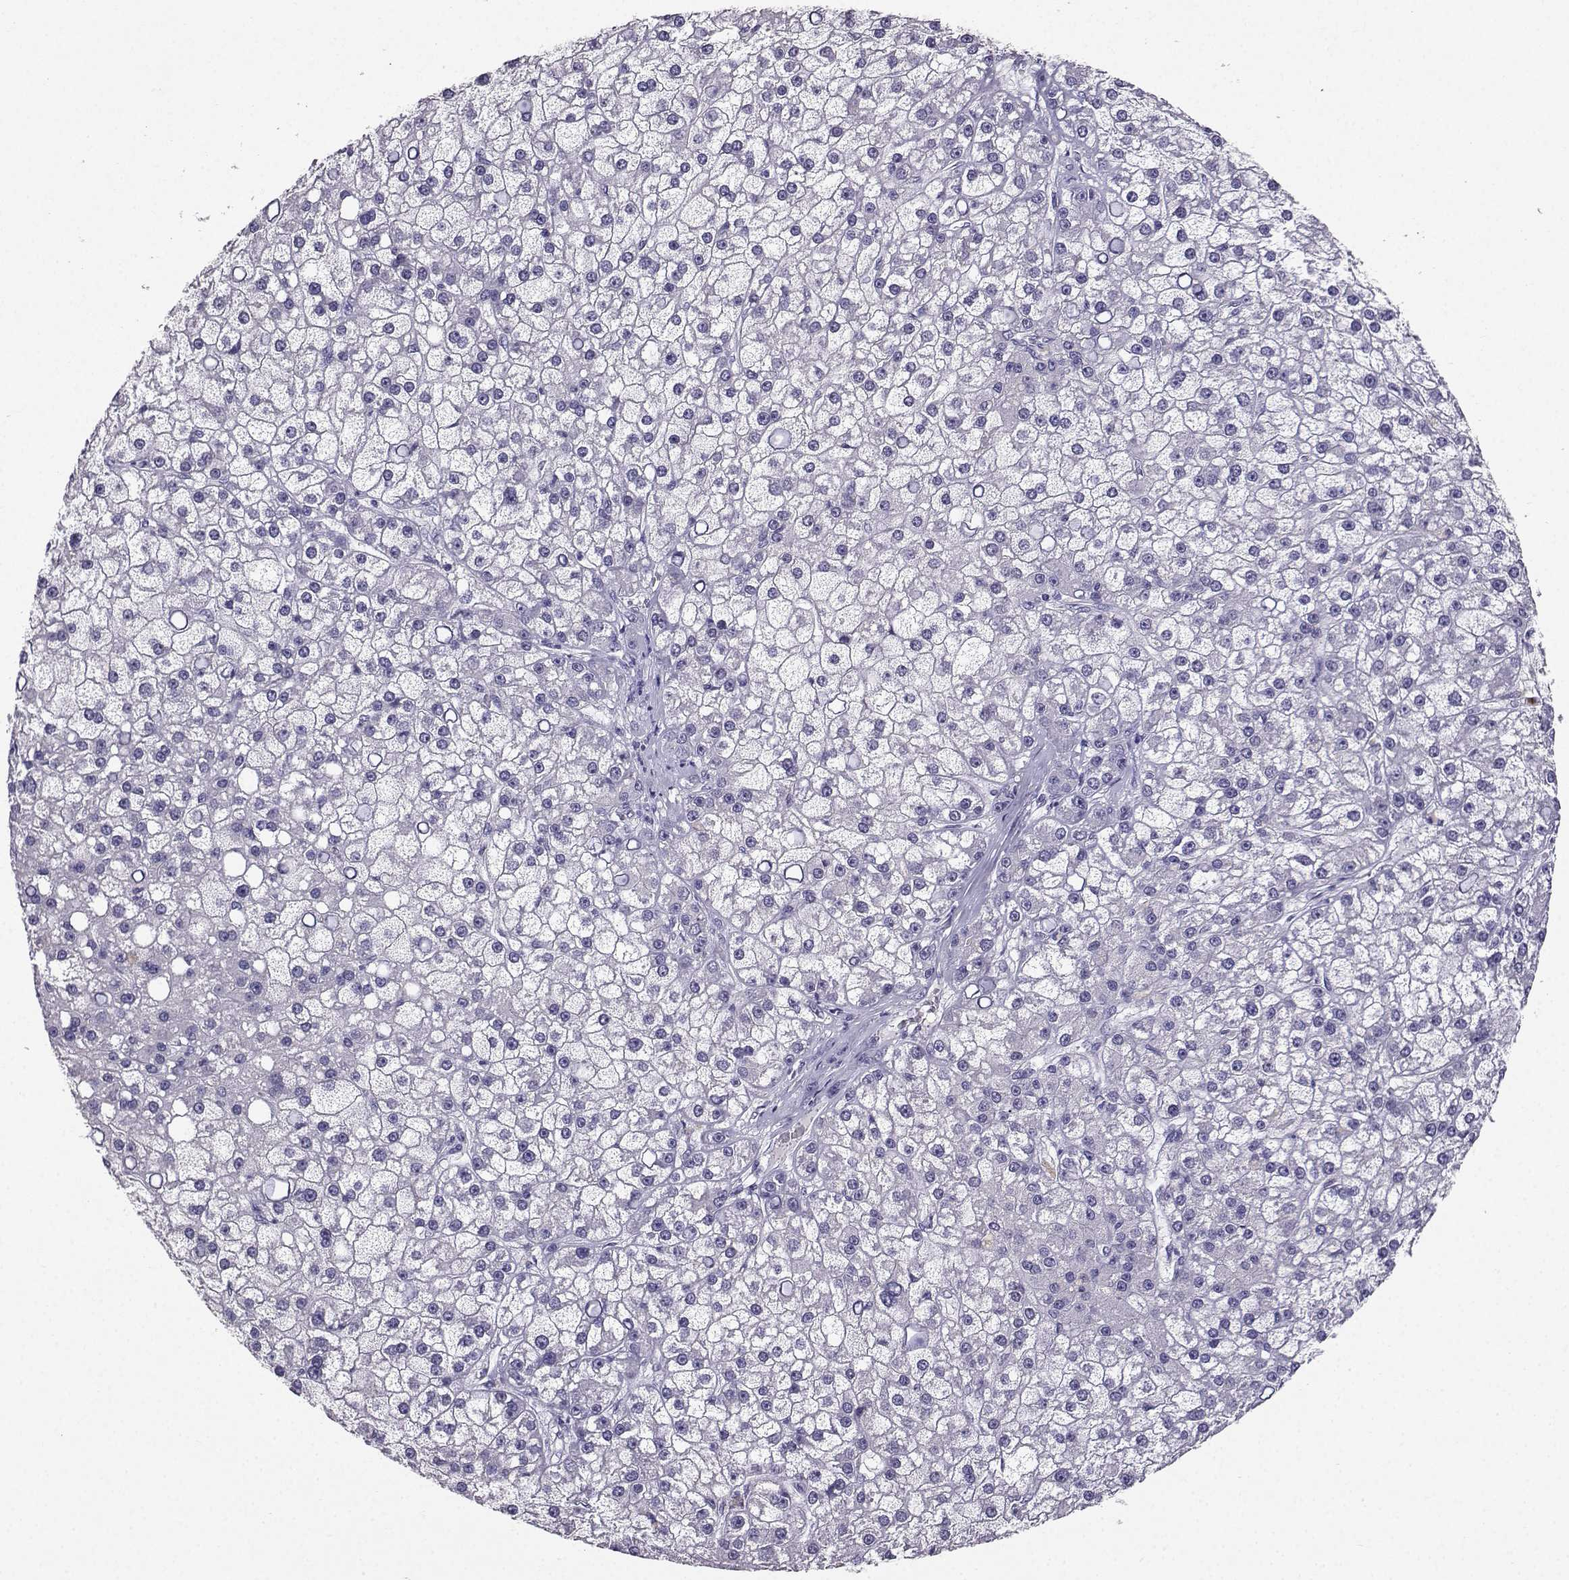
{"staining": {"intensity": "negative", "quantity": "none", "location": "none"}, "tissue": "liver cancer", "cell_type": "Tumor cells", "image_type": "cancer", "snomed": [{"axis": "morphology", "description": "Carcinoma, Hepatocellular, NOS"}, {"axis": "topography", "description": "Liver"}], "caption": "This is a photomicrograph of immunohistochemistry staining of liver hepatocellular carcinoma, which shows no positivity in tumor cells.", "gene": "SPAG11B", "patient": {"sex": "male", "age": 67}}